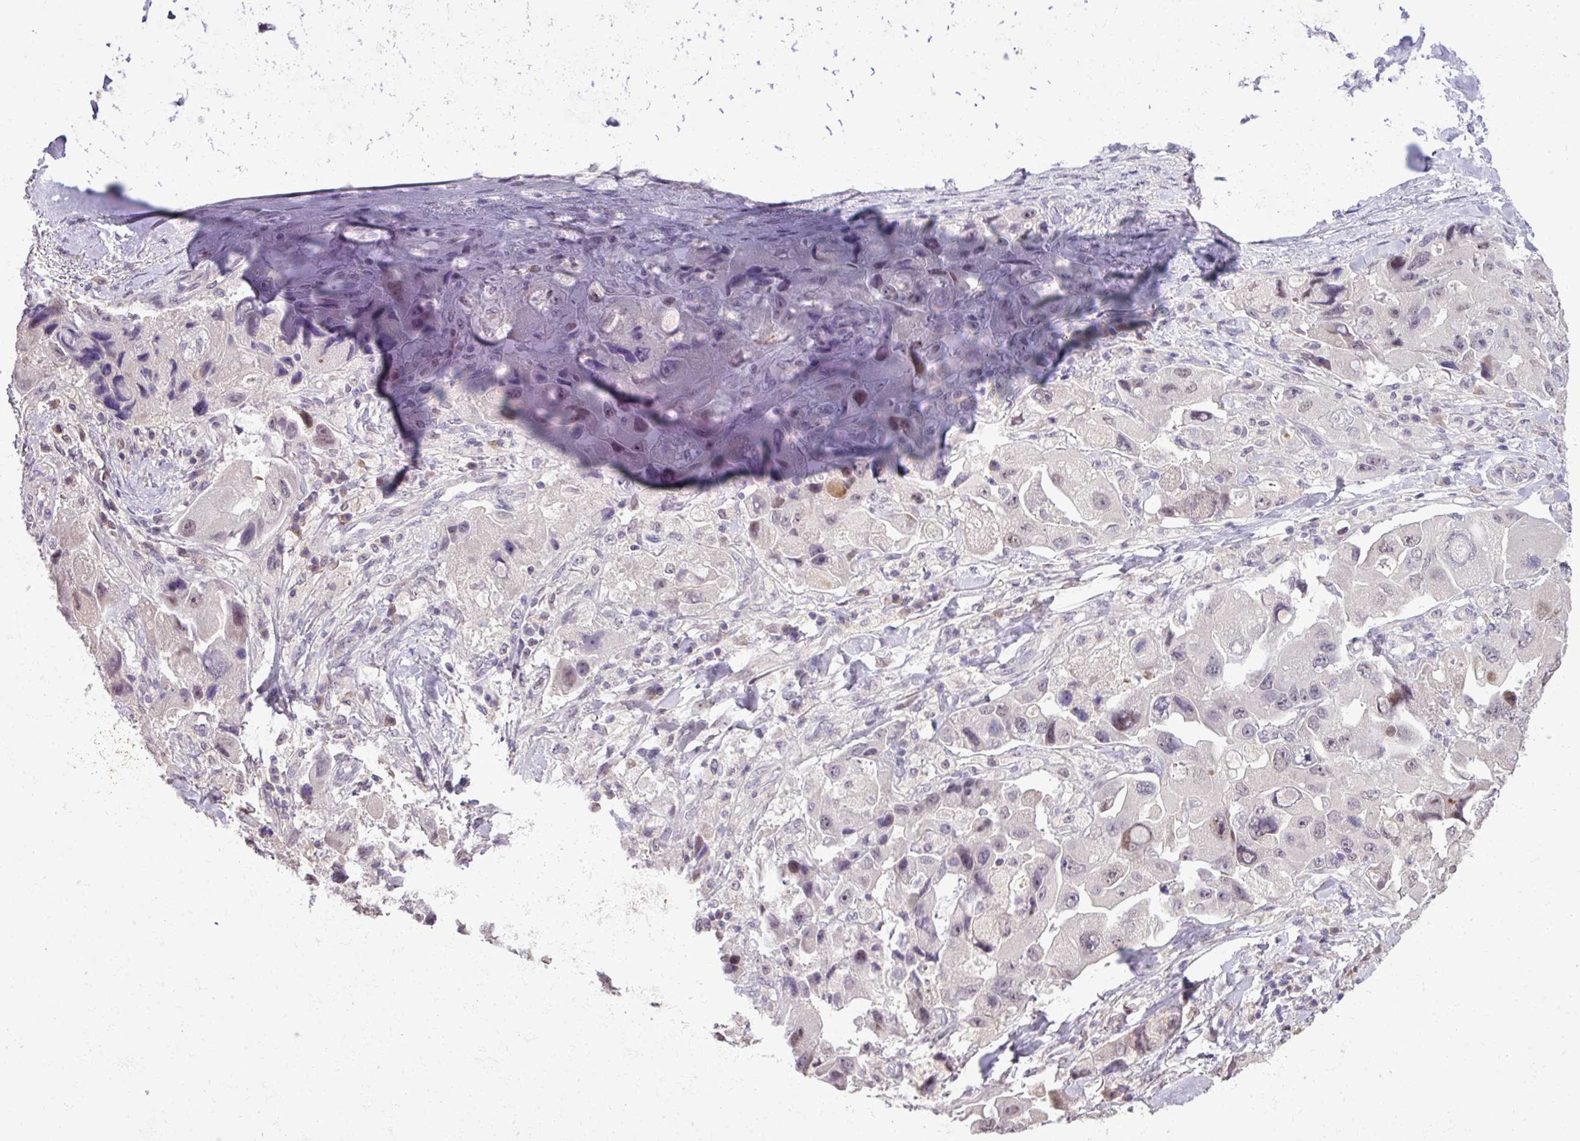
{"staining": {"intensity": "negative", "quantity": "none", "location": "none"}, "tissue": "lung cancer", "cell_type": "Tumor cells", "image_type": "cancer", "snomed": [{"axis": "morphology", "description": "Adenocarcinoma, NOS"}, {"axis": "topography", "description": "Lung"}], "caption": "A micrograph of lung cancer stained for a protein displays no brown staining in tumor cells.", "gene": "RIPPLY1", "patient": {"sex": "female", "age": 54}}